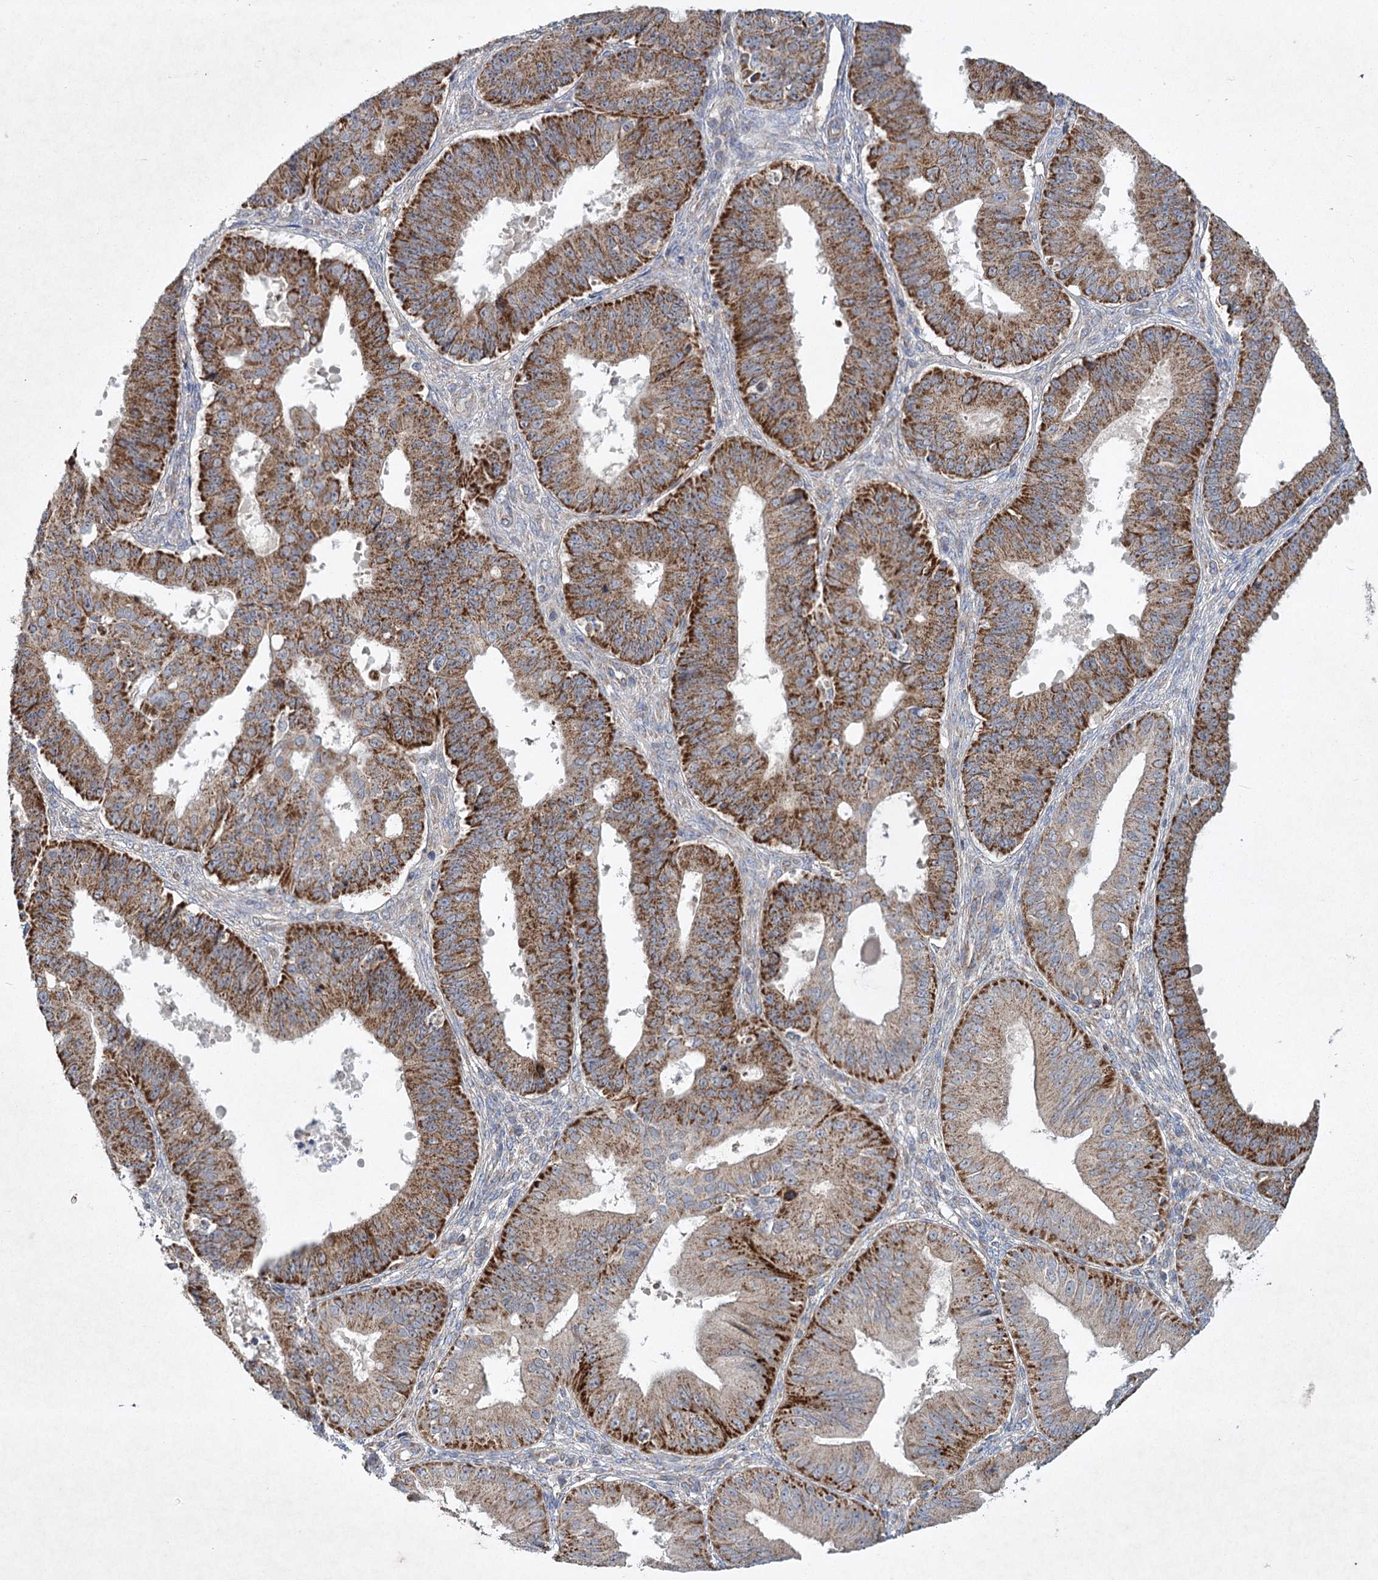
{"staining": {"intensity": "strong", "quantity": ">75%", "location": "cytoplasmic/membranous"}, "tissue": "ovarian cancer", "cell_type": "Tumor cells", "image_type": "cancer", "snomed": [{"axis": "morphology", "description": "Carcinoma, endometroid"}, {"axis": "topography", "description": "Appendix"}, {"axis": "topography", "description": "Ovary"}], "caption": "Immunohistochemical staining of ovarian cancer demonstrates high levels of strong cytoplasmic/membranous staining in about >75% of tumor cells. The protein of interest is stained brown, and the nuclei are stained in blue (DAB (3,3'-diaminobenzidine) IHC with brightfield microscopy, high magnification).", "gene": "MRPL44", "patient": {"sex": "female", "age": 42}}